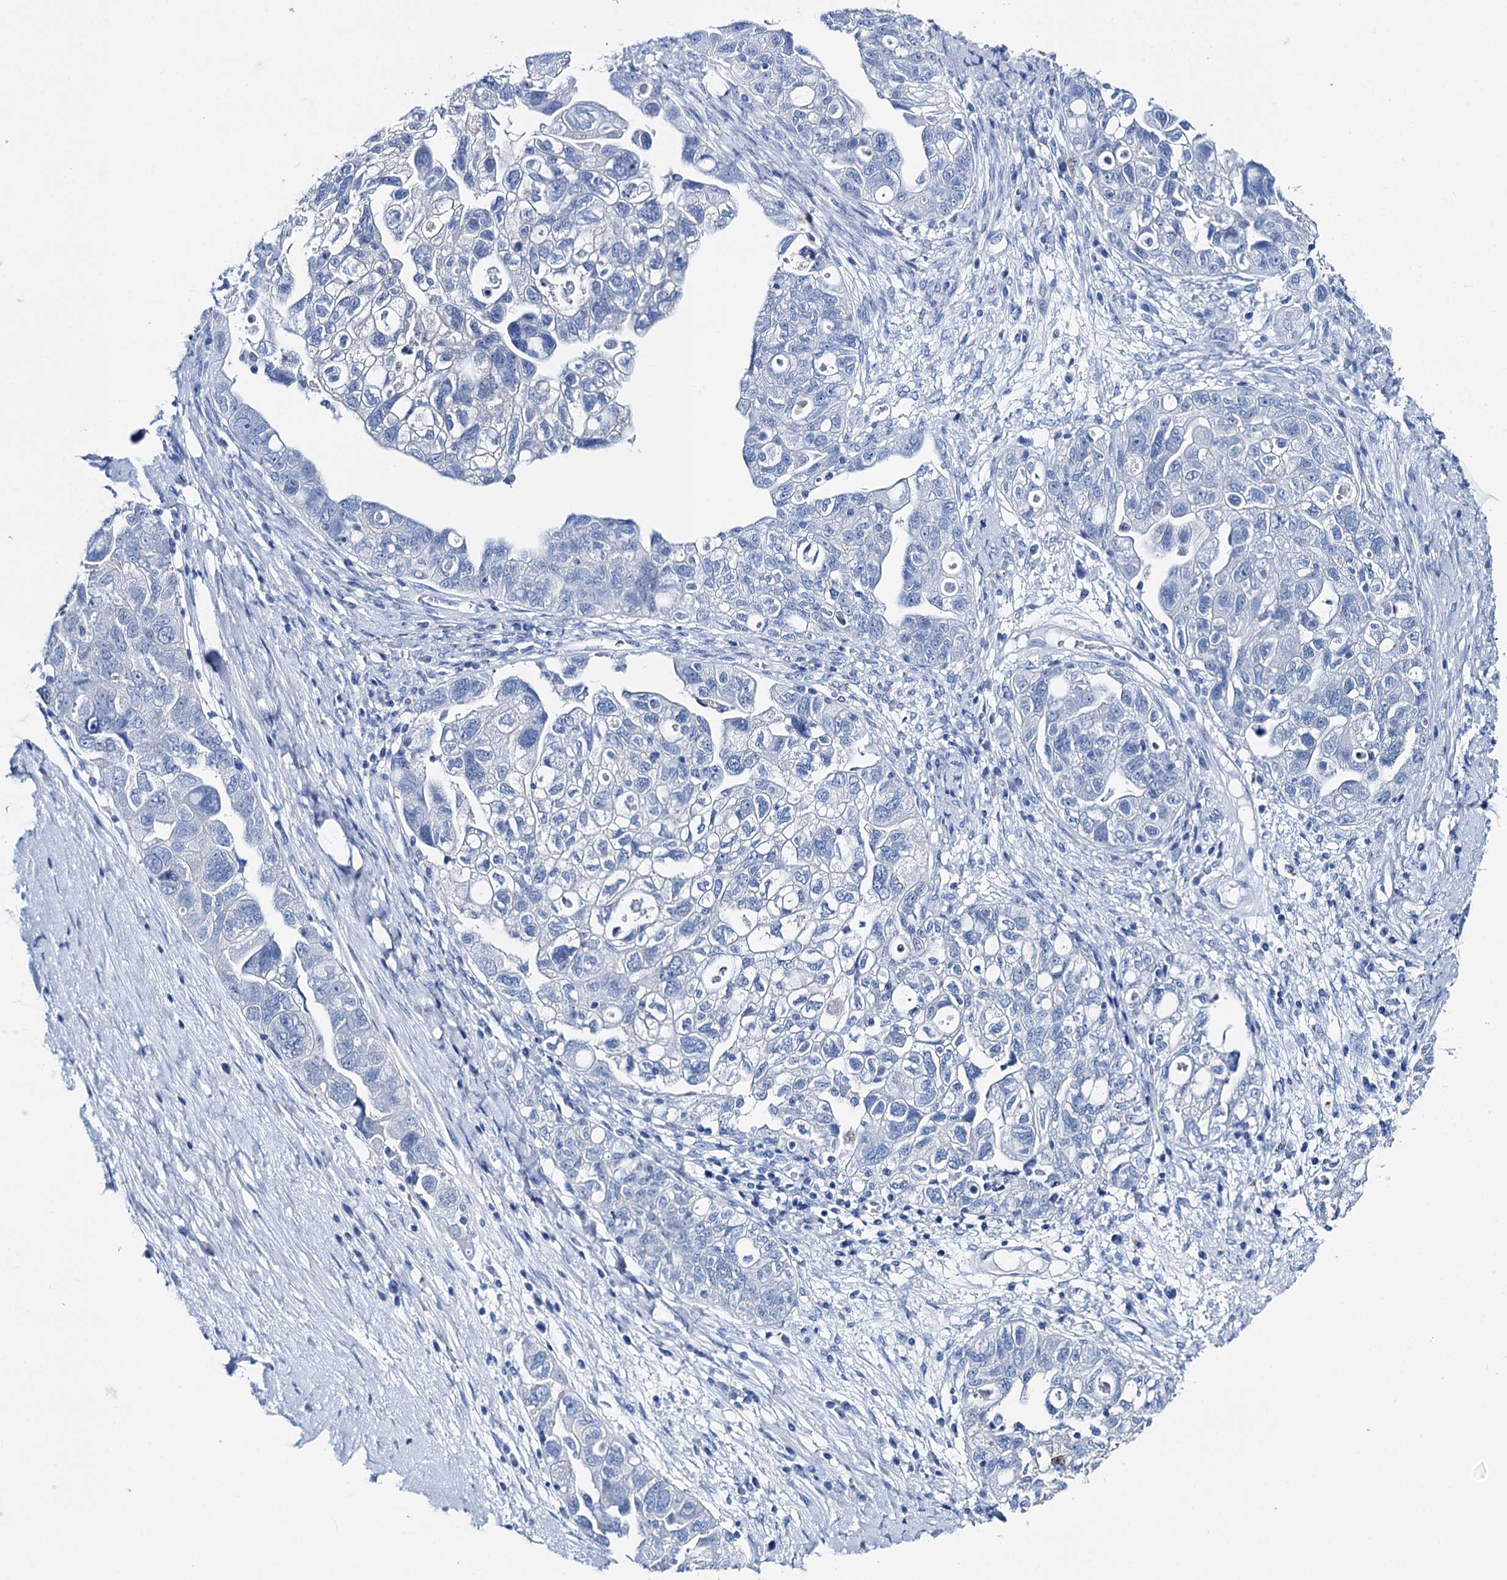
{"staining": {"intensity": "negative", "quantity": "none", "location": "none"}, "tissue": "ovarian cancer", "cell_type": "Tumor cells", "image_type": "cancer", "snomed": [{"axis": "morphology", "description": "Carcinoma, NOS"}, {"axis": "morphology", "description": "Cystadenocarcinoma, serous, NOS"}, {"axis": "topography", "description": "Ovary"}], "caption": "Serous cystadenocarcinoma (ovarian) stained for a protein using IHC reveals no staining tumor cells.", "gene": "BRINP1", "patient": {"sex": "female", "age": 69}}